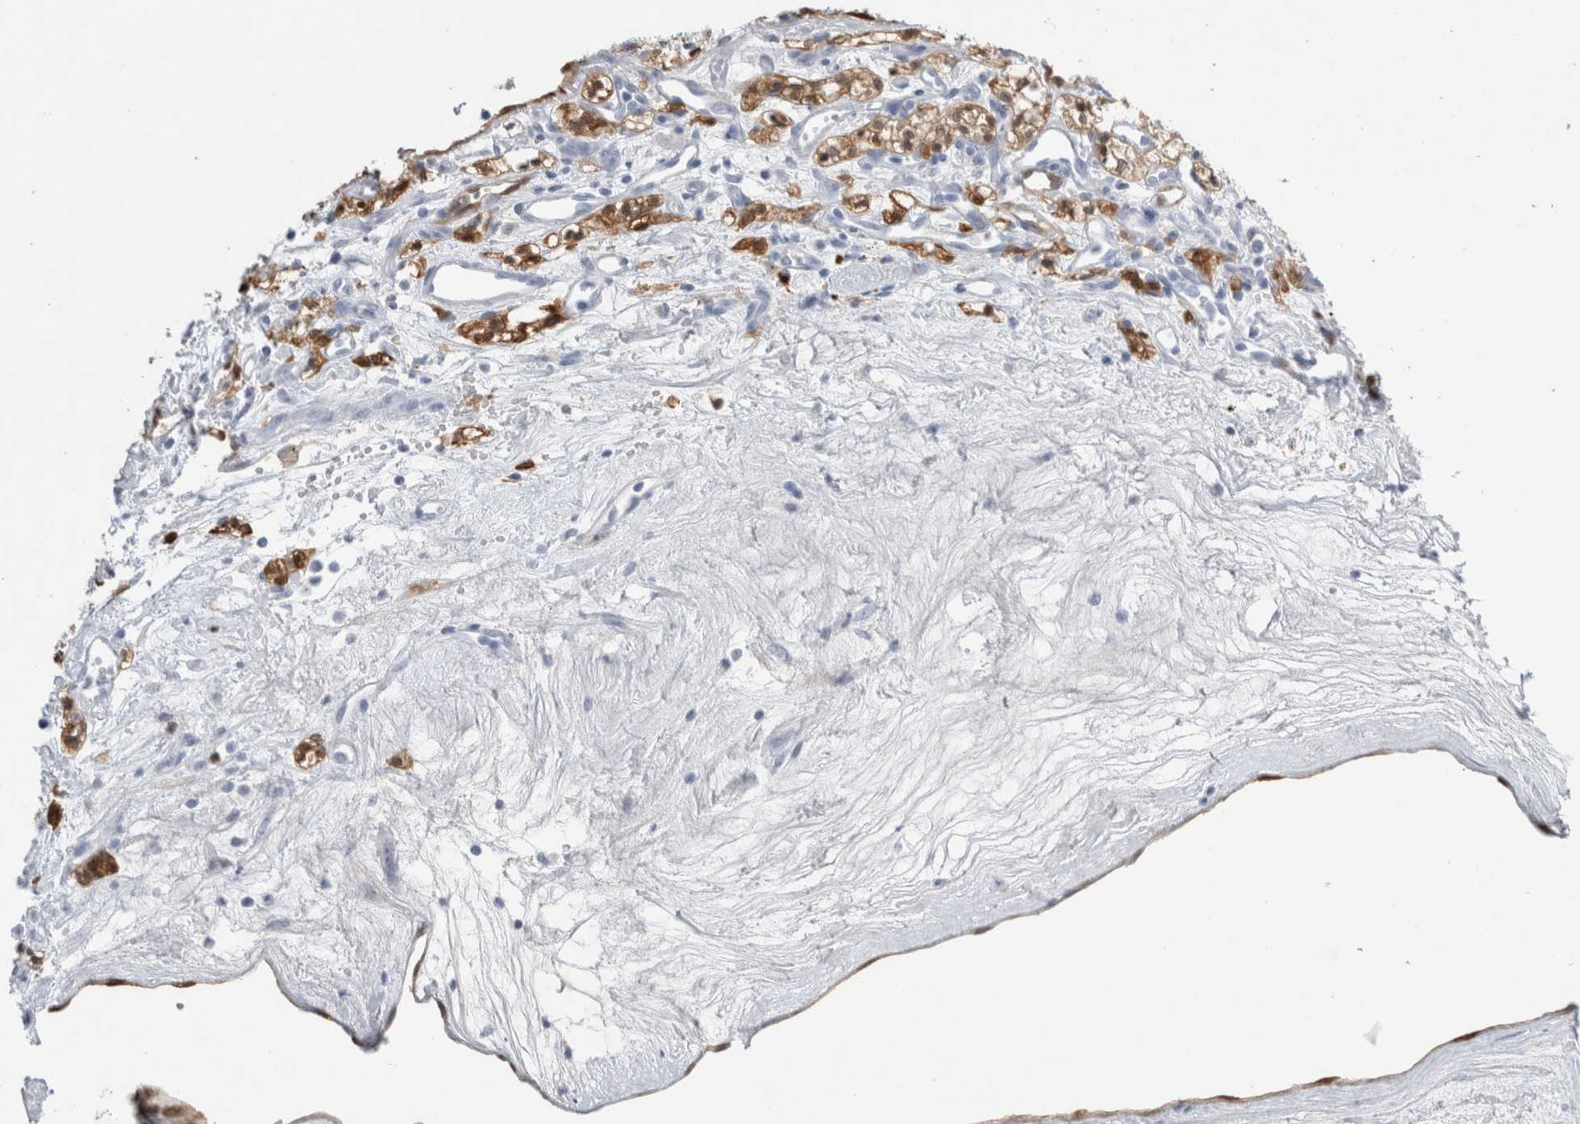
{"staining": {"intensity": "moderate", "quantity": "<25%", "location": "cytoplasmic/membranous,nuclear"}, "tissue": "renal cancer", "cell_type": "Tumor cells", "image_type": "cancer", "snomed": [{"axis": "morphology", "description": "Adenocarcinoma, NOS"}, {"axis": "topography", "description": "Kidney"}], "caption": "Renal cancer tissue reveals moderate cytoplasmic/membranous and nuclear expression in approximately <25% of tumor cells, visualized by immunohistochemistry. Nuclei are stained in blue.", "gene": "NAPEPLD", "patient": {"sex": "male", "age": 59}}